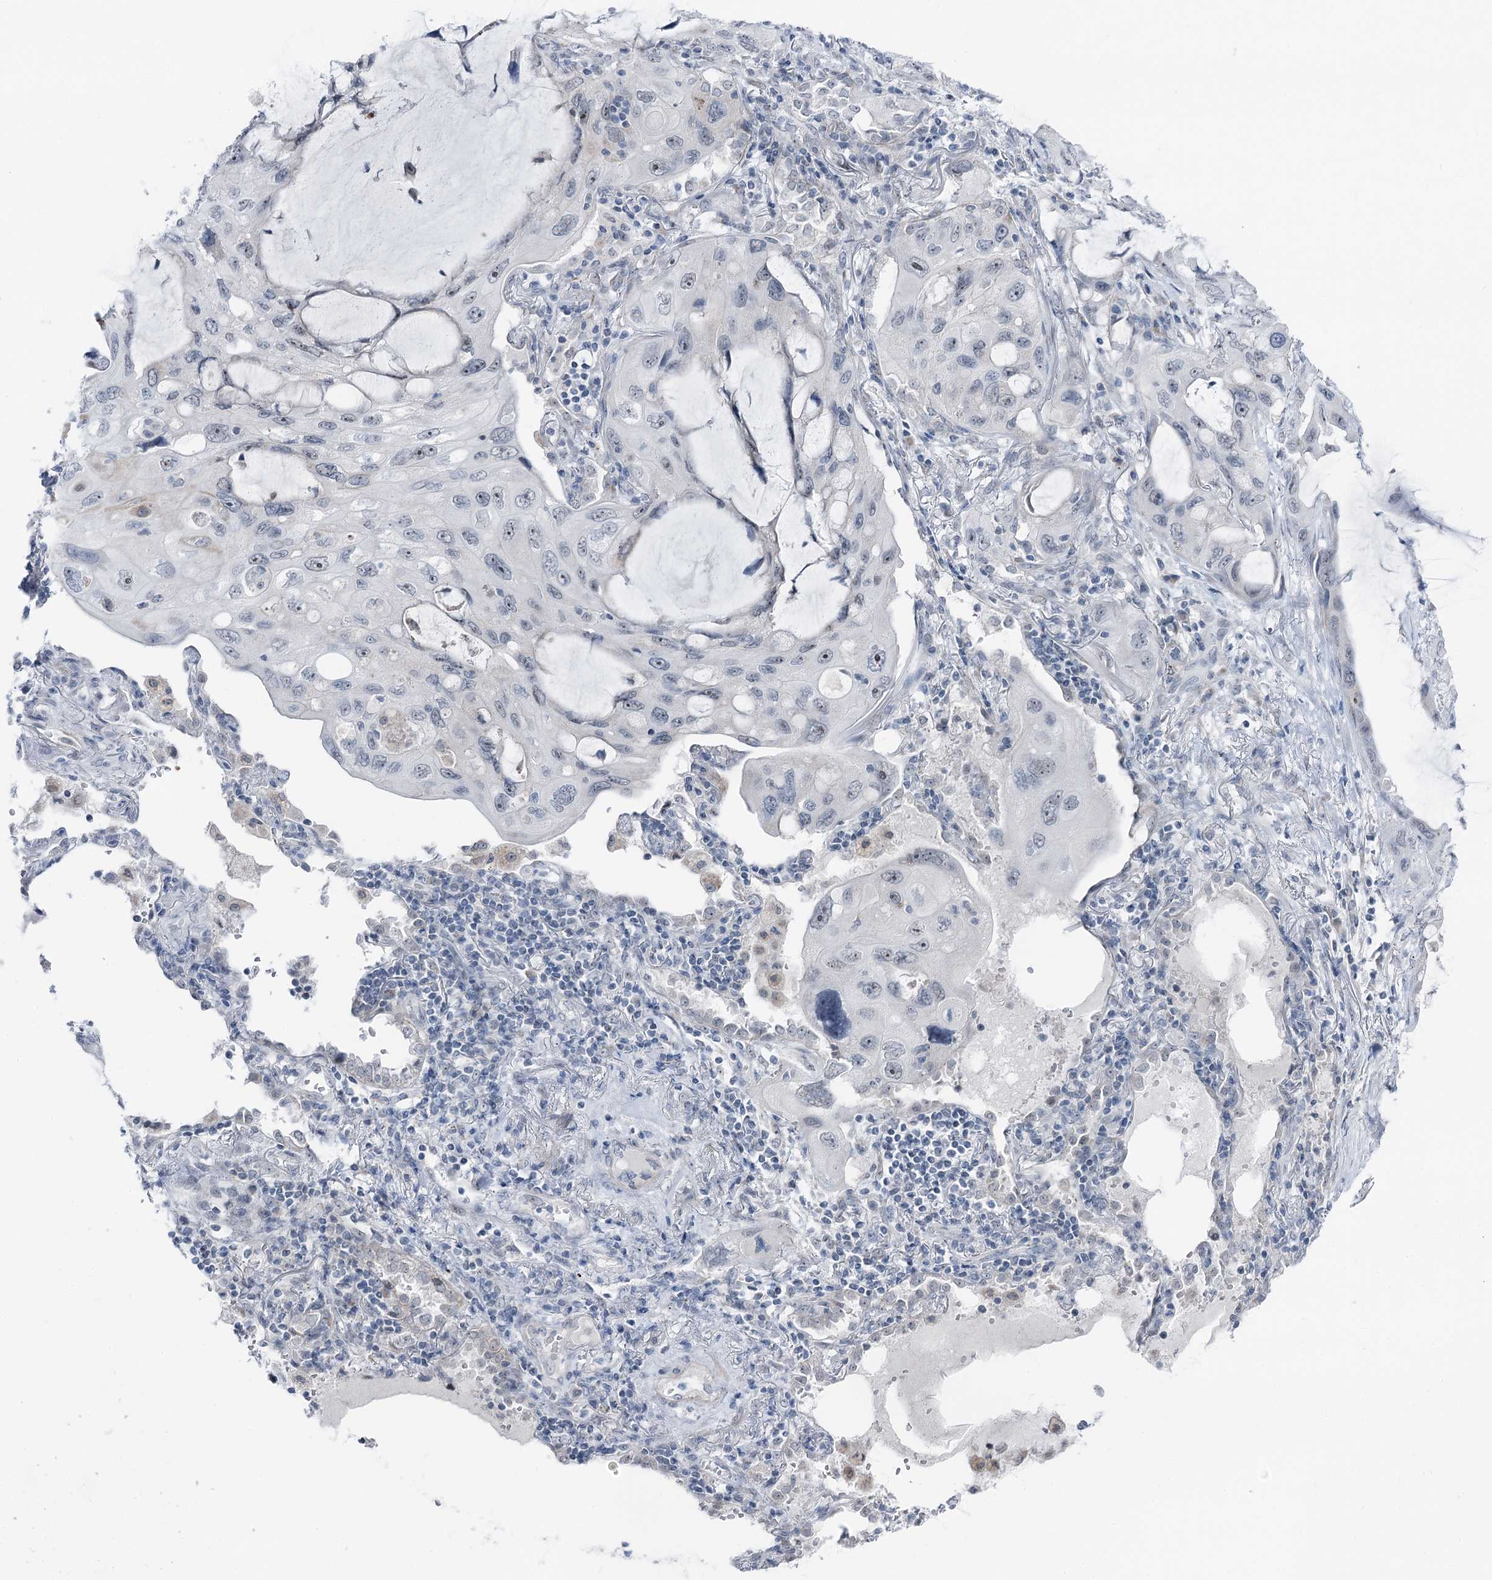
{"staining": {"intensity": "negative", "quantity": "none", "location": "none"}, "tissue": "lung cancer", "cell_type": "Tumor cells", "image_type": "cancer", "snomed": [{"axis": "morphology", "description": "Squamous cell carcinoma, NOS"}, {"axis": "topography", "description": "Lung"}], "caption": "This is an IHC micrograph of squamous cell carcinoma (lung). There is no positivity in tumor cells.", "gene": "STEEP1", "patient": {"sex": "female", "age": 73}}